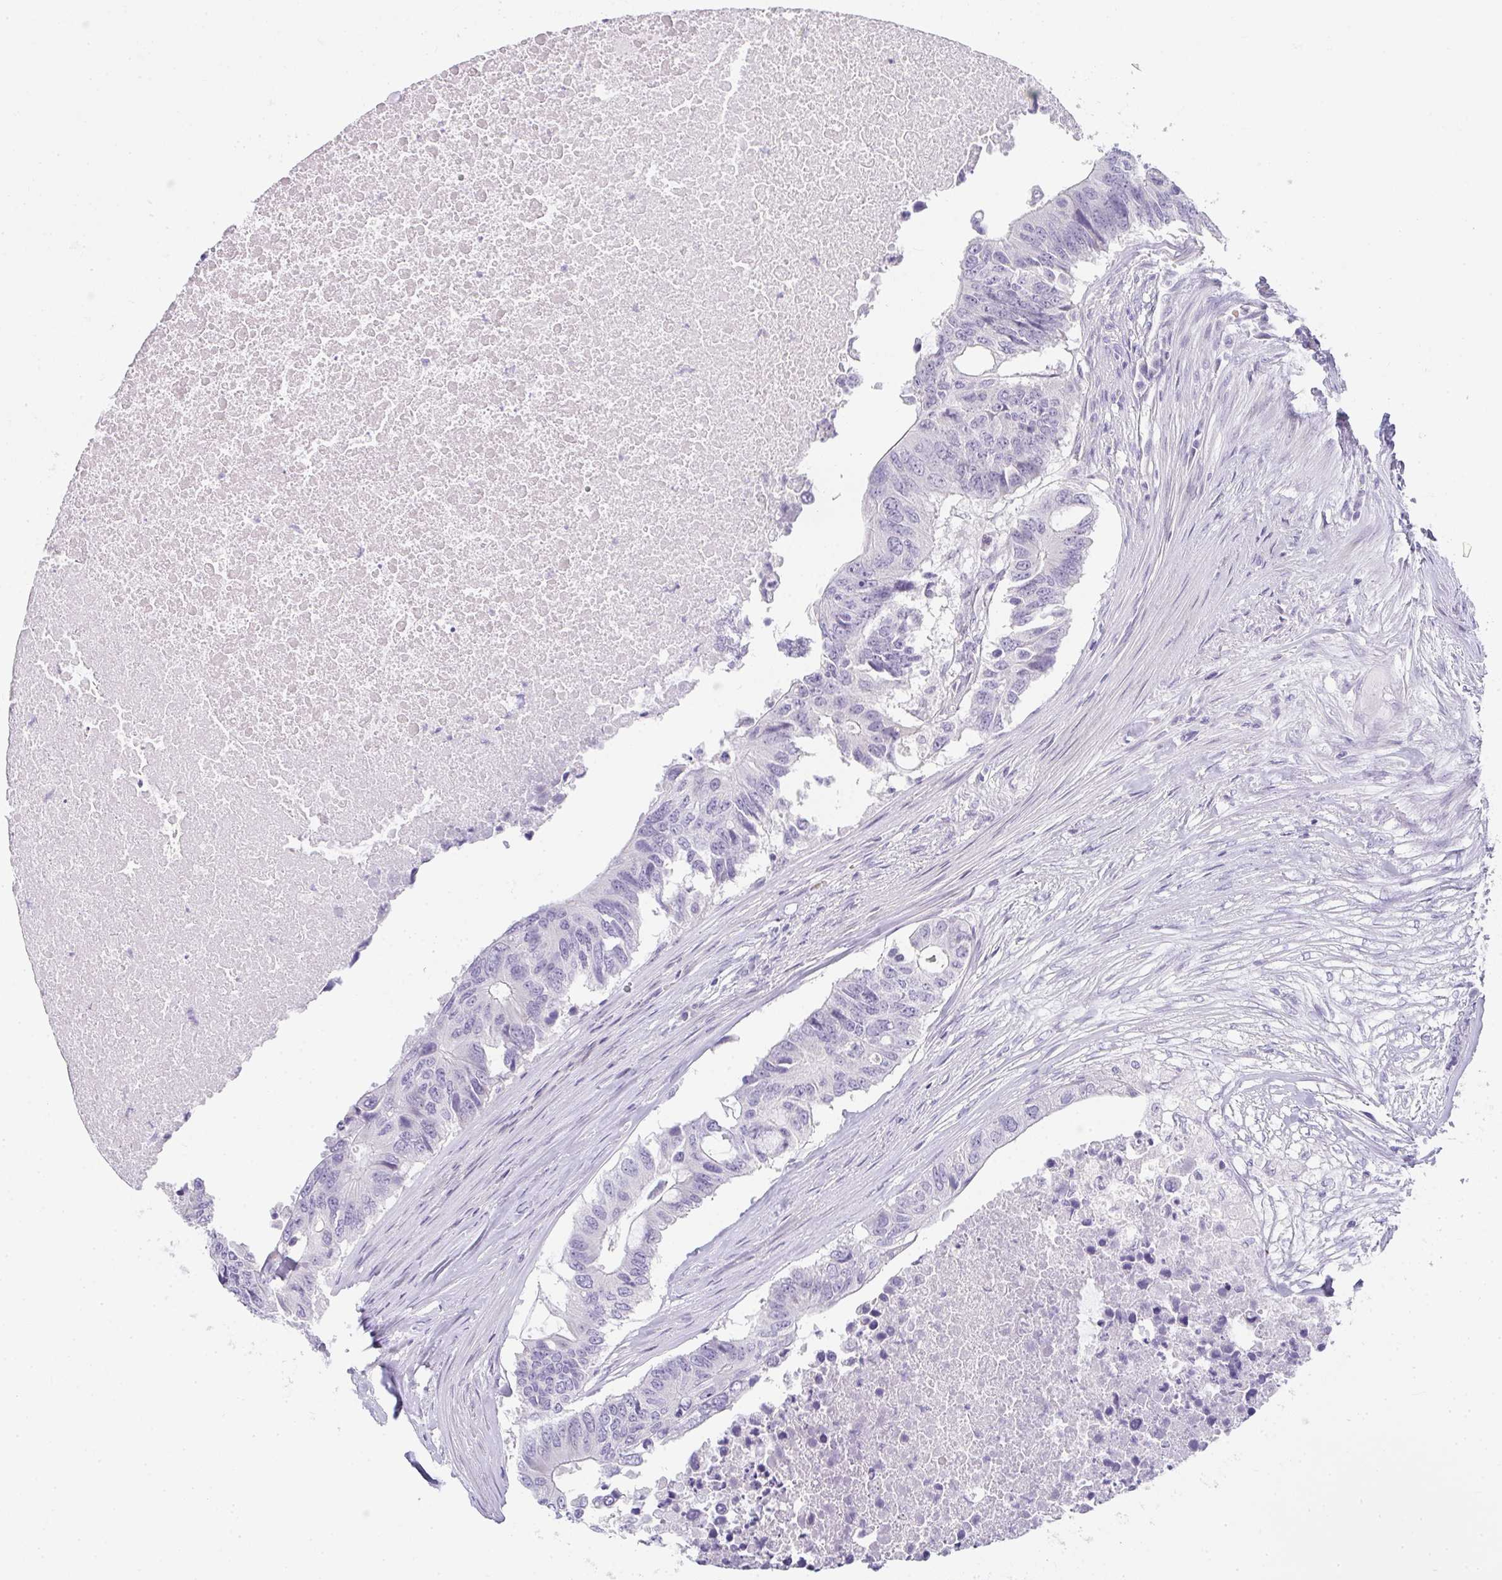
{"staining": {"intensity": "negative", "quantity": "none", "location": "none"}, "tissue": "colorectal cancer", "cell_type": "Tumor cells", "image_type": "cancer", "snomed": [{"axis": "morphology", "description": "Adenocarcinoma, NOS"}, {"axis": "topography", "description": "Colon"}], "caption": "Immunohistochemical staining of human adenocarcinoma (colorectal) shows no significant expression in tumor cells. (Stains: DAB (3,3'-diaminobenzidine) IHC with hematoxylin counter stain, Microscopy: brightfield microscopy at high magnification).", "gene": "NEU2", "patient": {"sex": "male", "age": 71}}